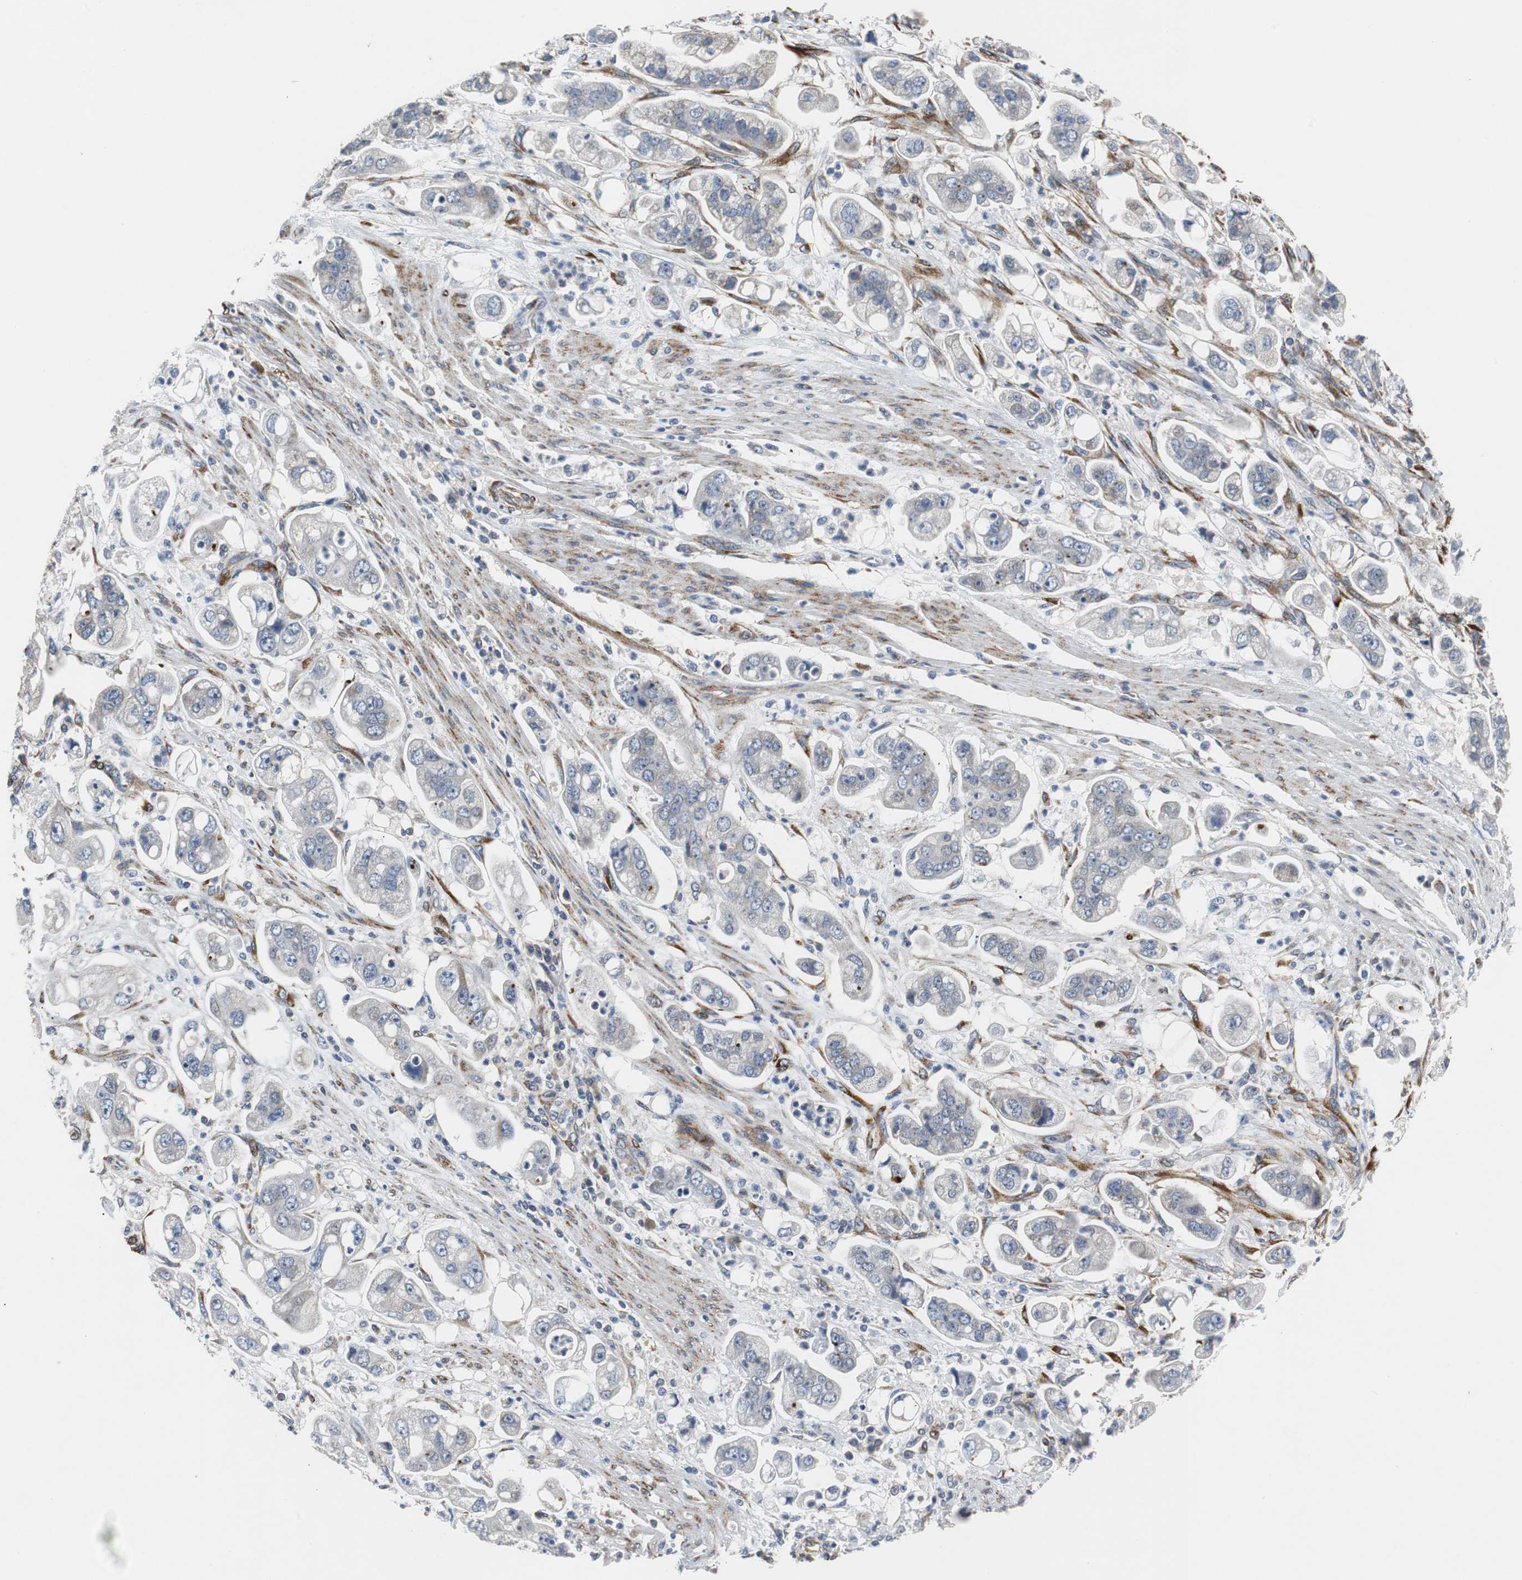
{"staining": {"intensity": "negative", "quantity": "none", "location": "none"}, "tissue": "stomach cancer", "cell_type": "Tumor cells", "image_type": "cancer", "snomed": [{"axis": "morphology", "description": "Adenocarcinoma, NOS"}, {"axis": "topography", "description": "Stomach"}], "caption": "The immunohistochemistry (IHC) photomicrograph has no significant expression in tumor cells of adenocarcinoma (stomach) tissue.", "gene": "ISCU", "patient": {"sex": "male", "age": 62}}